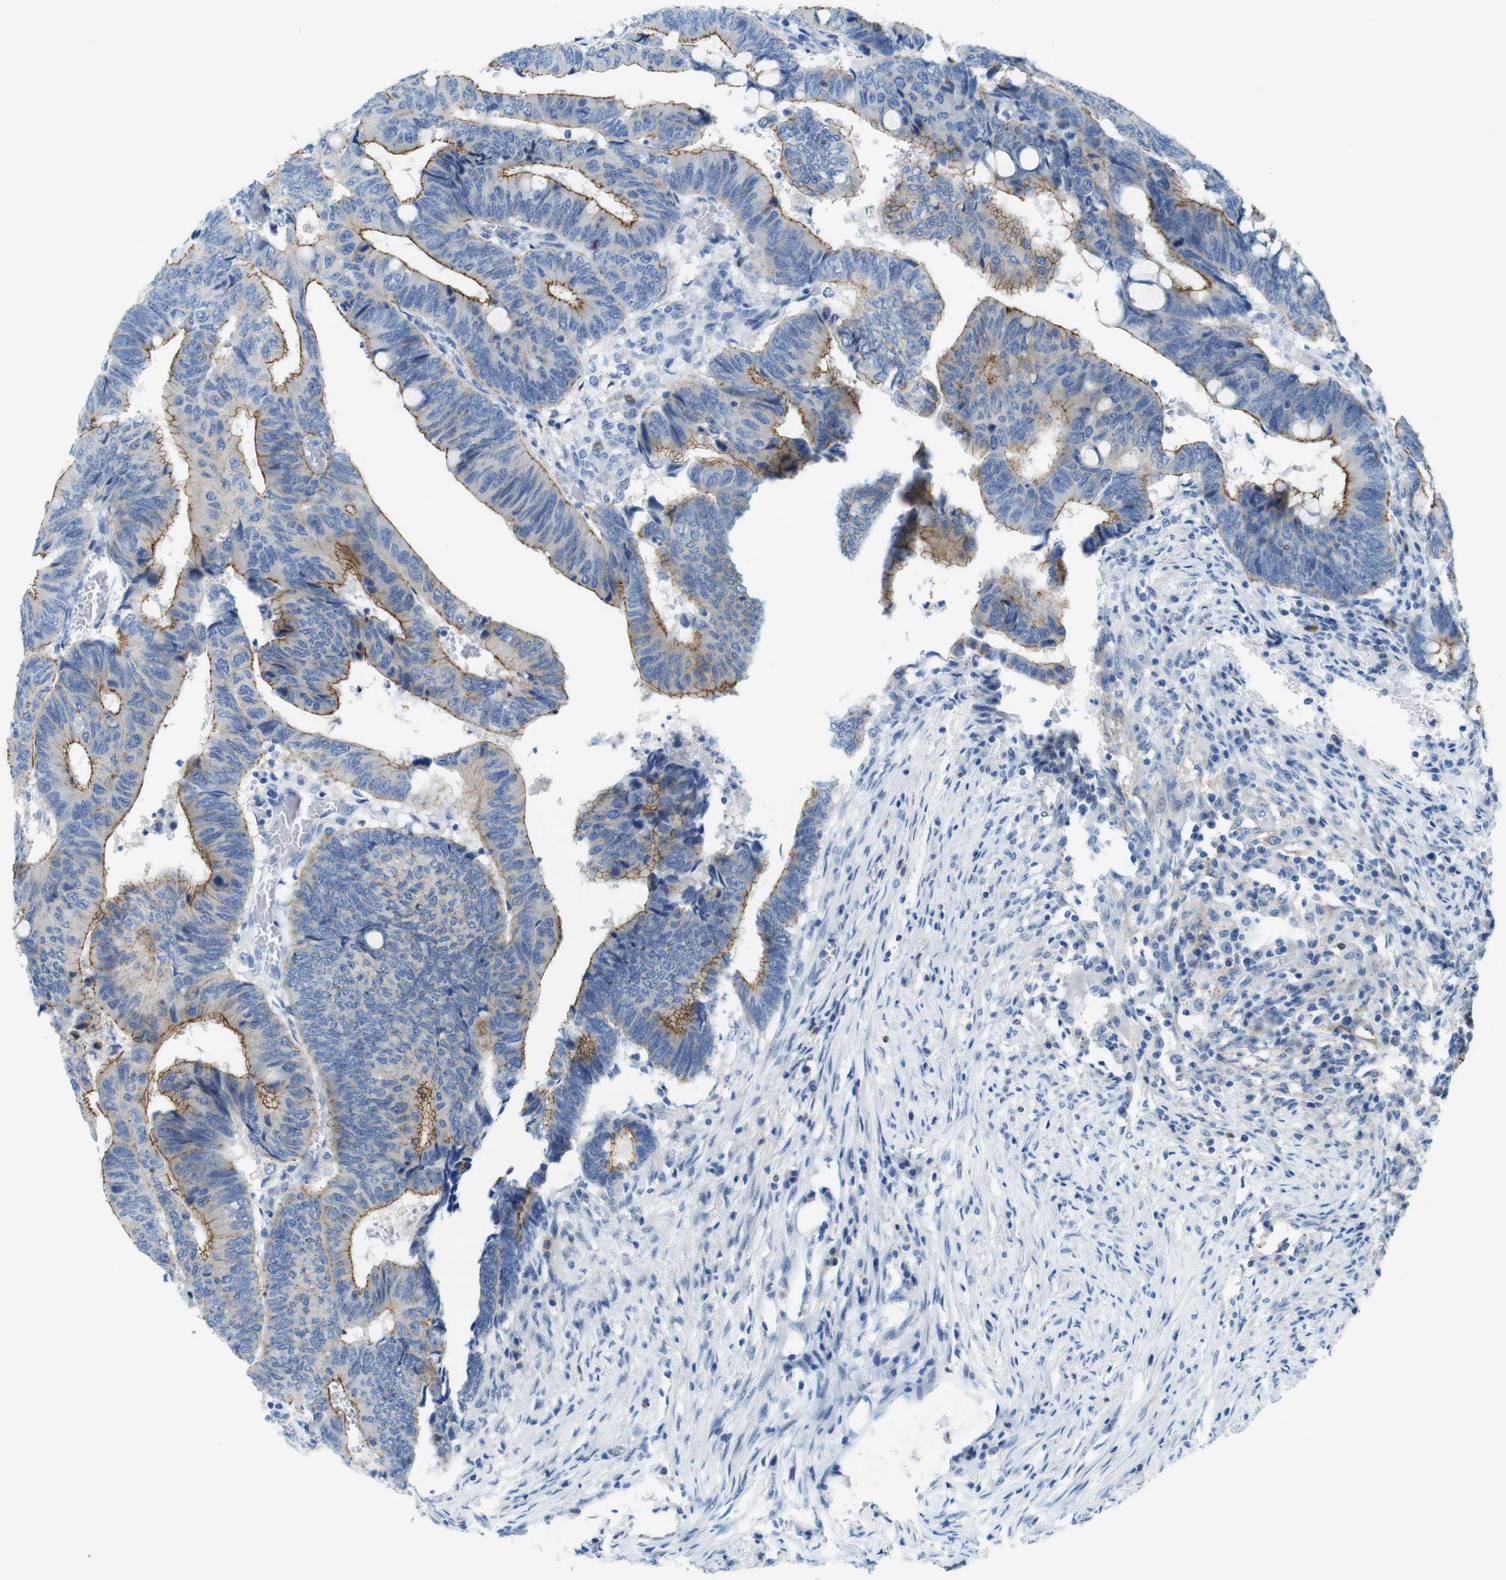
{"staining": {"intensity": "moderate", "quantity": "25%-75%", "location": "cytoplasmic/membranous"}, "tissue": "colorectal cancer", "cell_type": "Tumor cells", "image_type": "cancer", "snomed": [{"axis": "morphology", "description": "Normal tissue, NOS"}, {"axis": "morphology", "description": "Adenocarcinoma, NOS"}, {"axis": "topography", "description": "Rectum"}, {"axis": "topography", "description": "Peripheral nerve tissue"}], "caption": "A micrograph of adenocarcinoma (colorectal) stained for a protein reveals moderate cytoplasmic/membranous brown staining in tumor cells. (DAB (3,3'-diaminobenzidine) = brown stain, brightfield microscopy at high magnification).", "gene": "TJP3", "patient": {"sex": "male", "age": 92}}